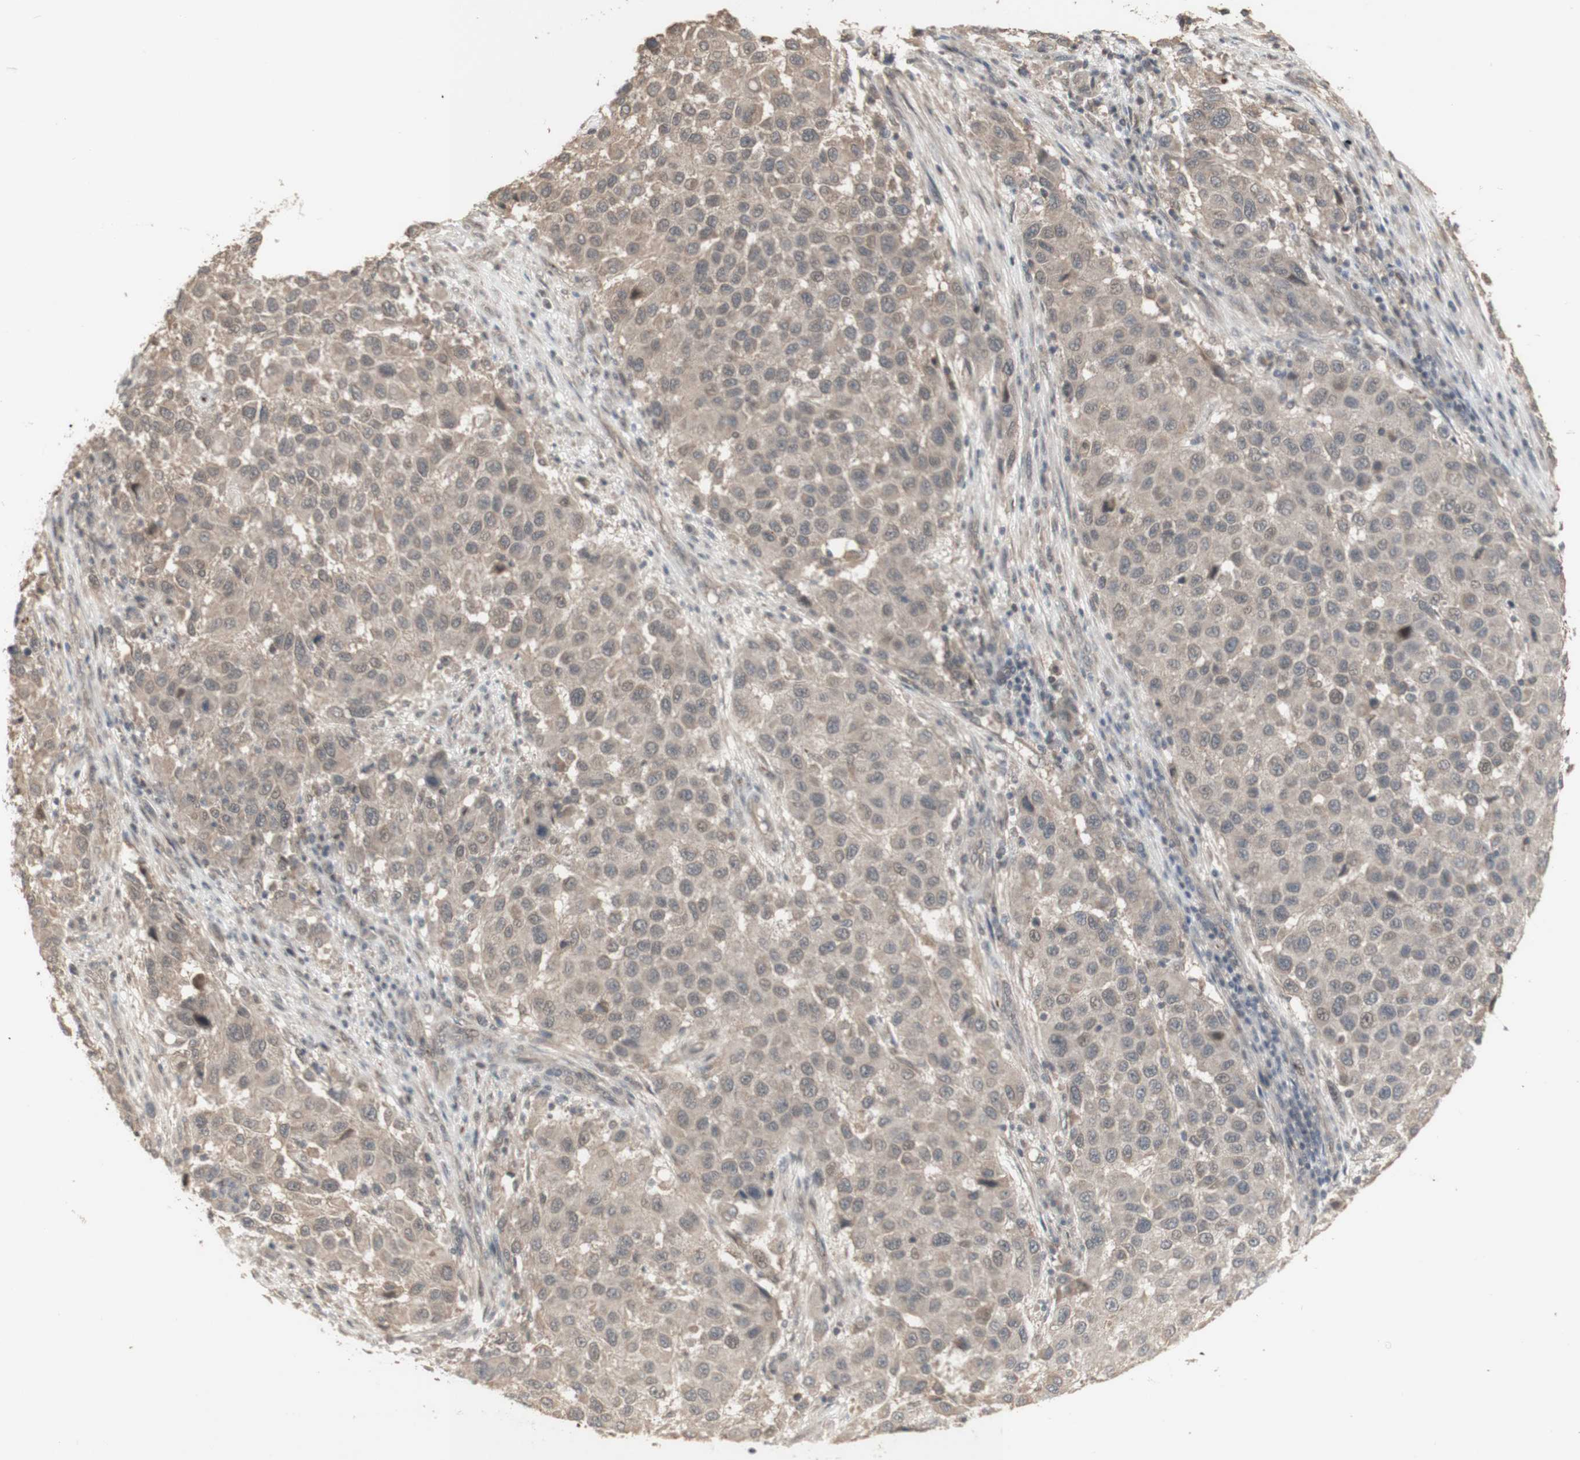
{"staining": {"intensity": "weak", "quantity": ">75%", "location": "cytoplasmic/membranous"}, "tissue": "melanoma", "cell_type": "Tumor cells", "image_type": "cancer", "snomed": [{"axis": "morphology", "description": "Malignant melanoma, Metastatic site"}, {"axis": "topography", "description": "Lymph node"}], "caption": "Immunohistochemical staining of human malignant melanoma (metastatic site) reveals low levels of weak cytoplasmic/membranous protein positivity in about >75% of tumor cells.", "gene": "ALOX12", "patient": {"sex": "male", "age": 61}}